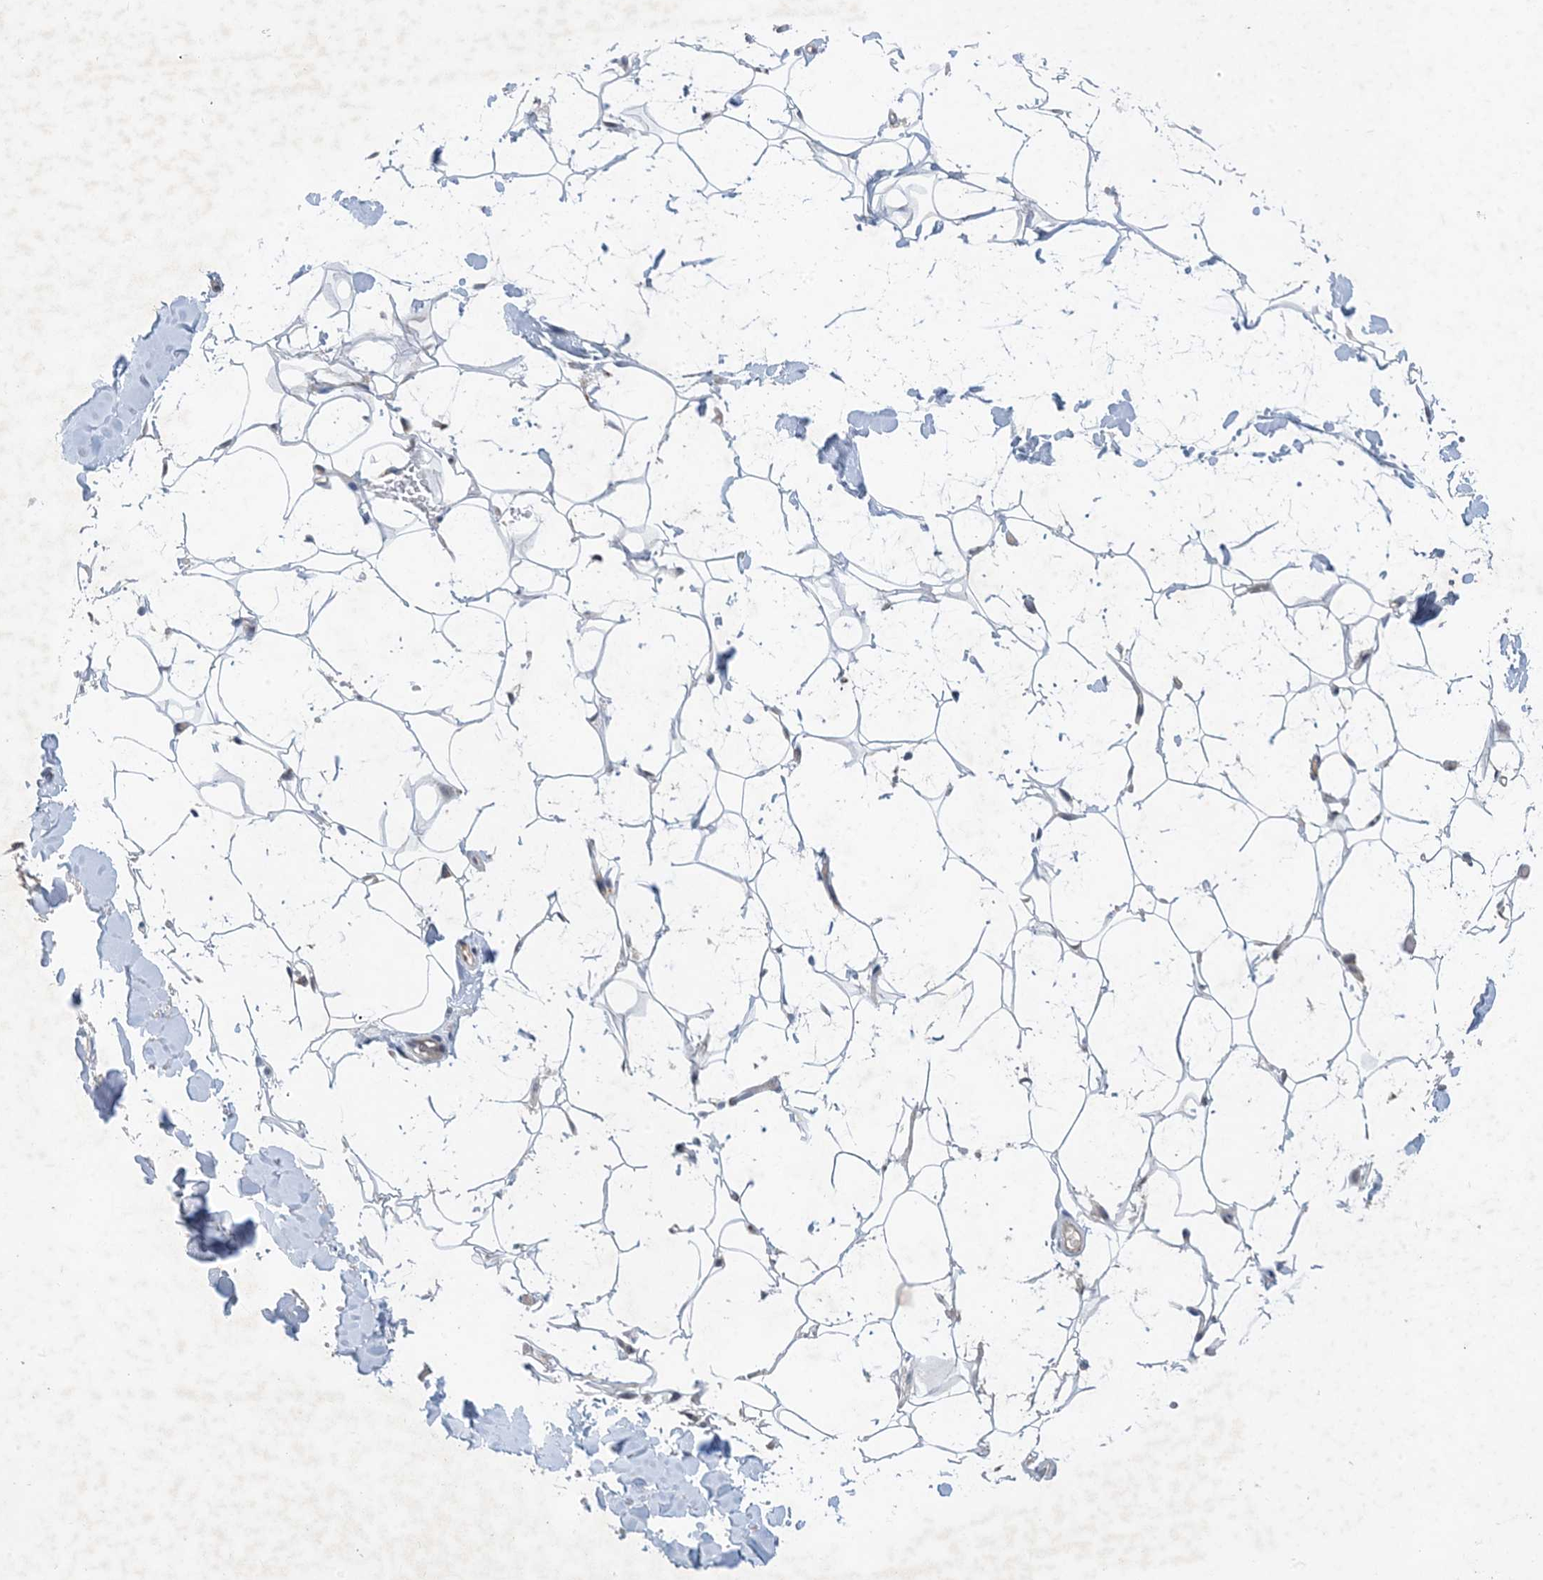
{"staining": {"intensity": "negative", "quantity": "none", "location": "none"}, "tissue": "adipose tissue", "cell_type": "Adipocytes", "image_type": "normal", "snomed": [{"axis": "morphology", "description": "Normal tissue, NOS"}, {"axis": "topography", "description": "Breast"}], "caption": "An image of adipose tissue stained for a protein reveals no brown staining in adipocytes.", "gene": "TINAG", "patient": {"sex": "female", "age": 26}}